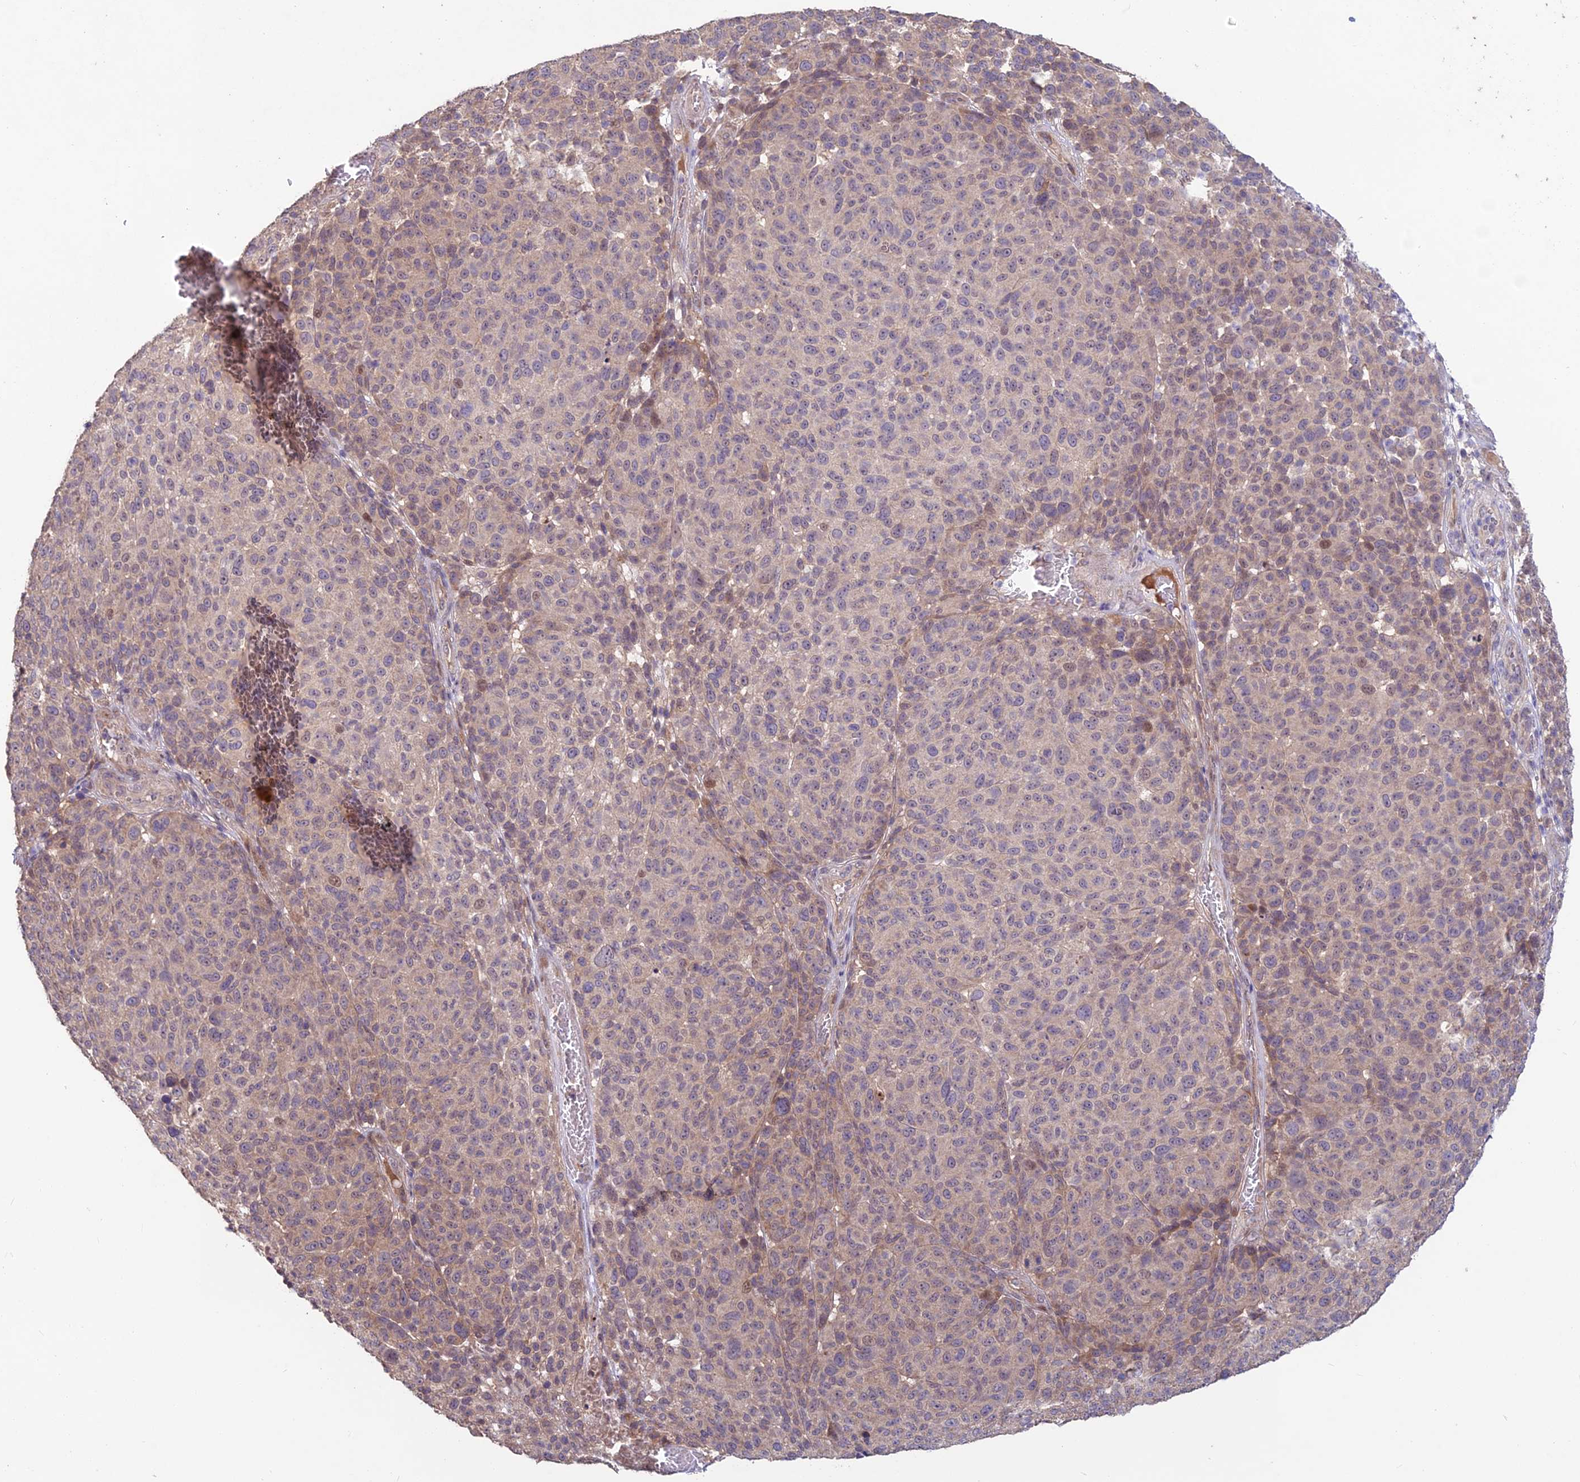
{"staining": {"intensity": "weak", "quantity": "<25%", "location": "cytoplasmic/membranous"}, "tissue": "melanoma", "cell_type": "Tumor cells", "image_type": "cancer", "snomed": [{"axis": "morphology", "description": "Malignant melanoma, NOS"}, {"axis": "topography", "description": "Skin"}], "caption": "DAB immunohistochemical staining of malignant melanoma displays no significant expression in tumor cells. The staining is performed using DAB brown chromogen with nuclei counter-stained in using hematoxylin.", "gene": "SHISA5", "patient": {"sex": "male", "age": 49}}